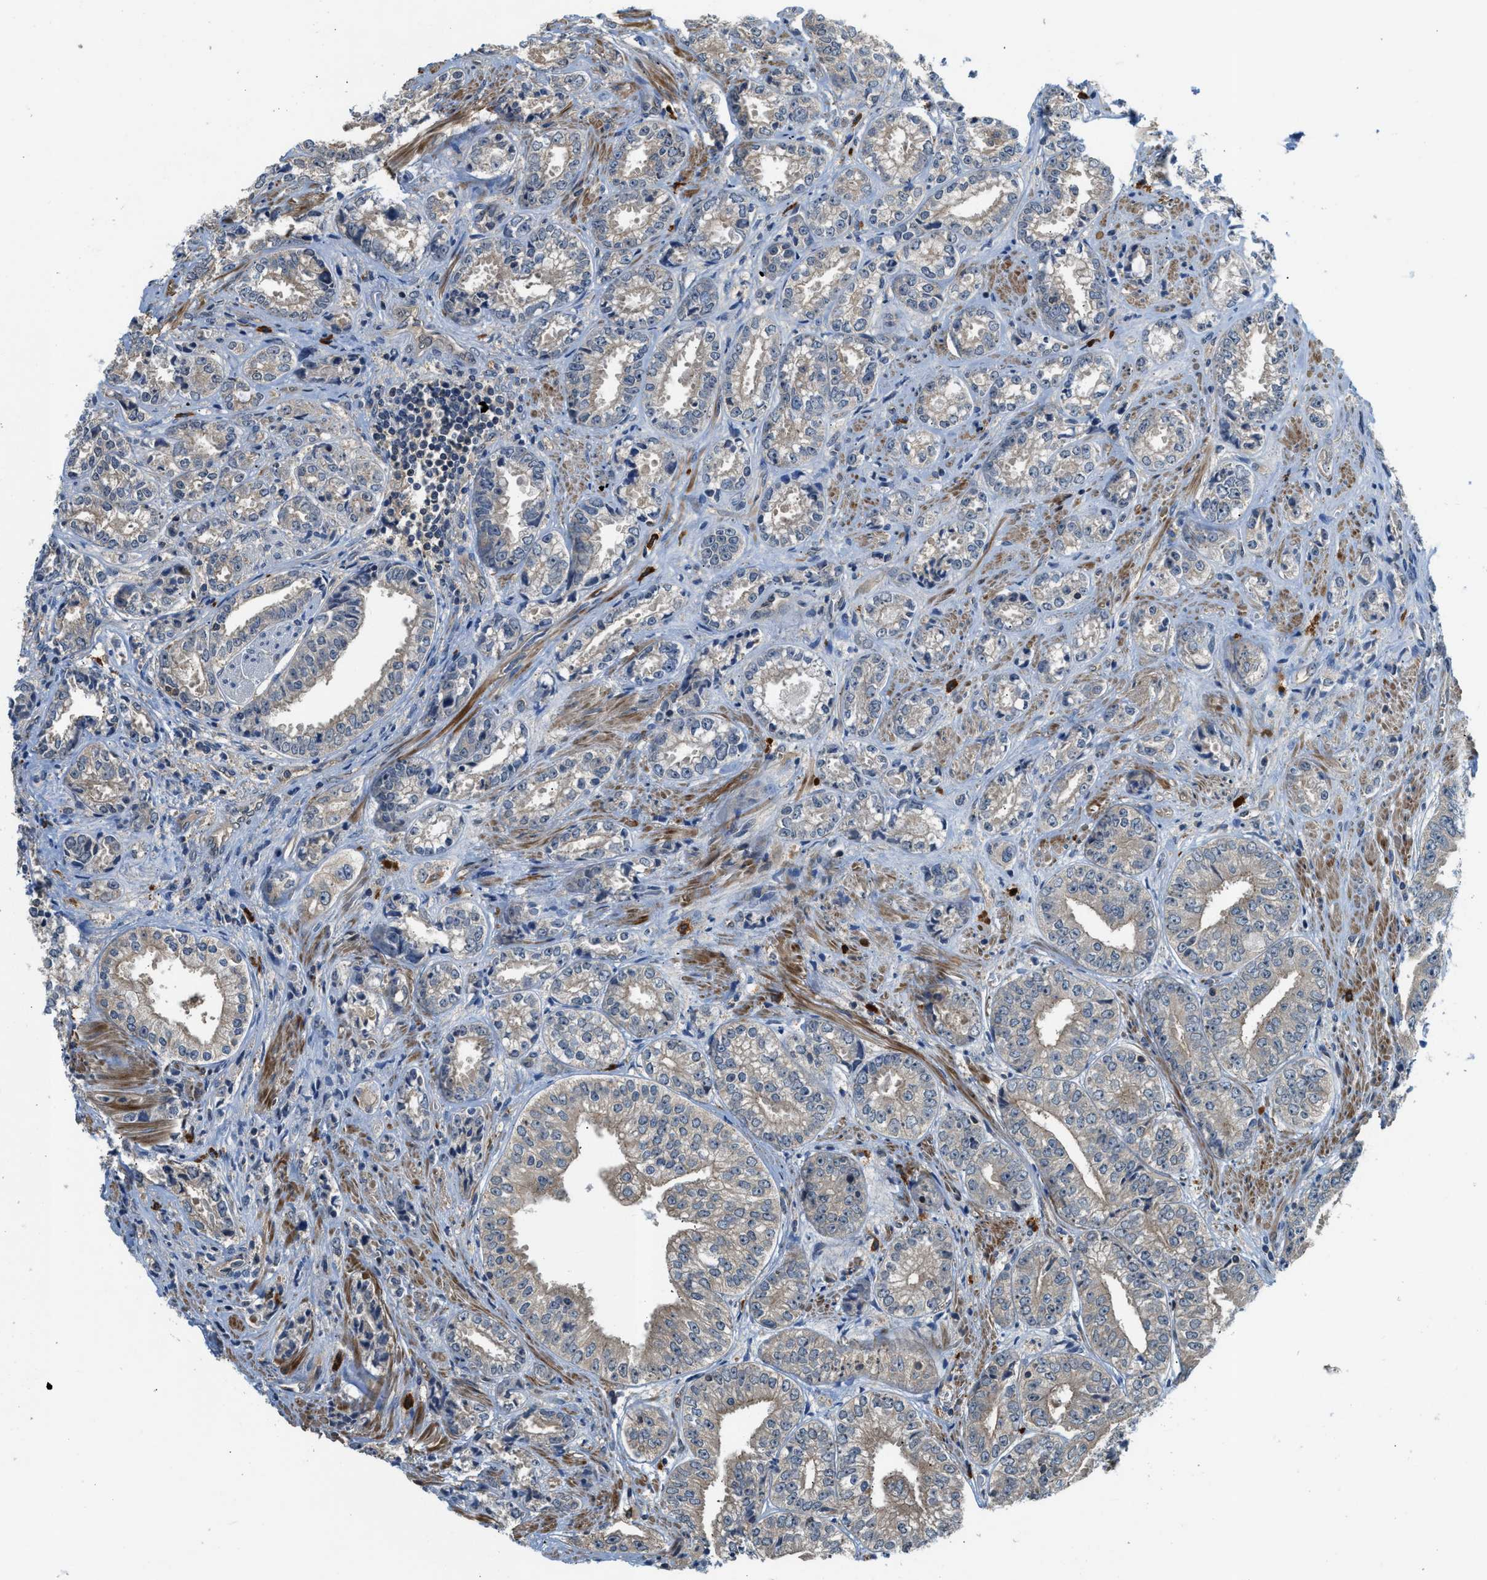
{"staining": {"intensity": "weak", "quantity": "<25%", "location": "cytoplasmic/membranous"}, "tissue": "prostate cancer", "cell_type": "Tumor cells", "image_type": "cancer", "snomed": [{"axis": "morphology", "description": "Adenocarcinoma, High grade"}, {"axis": "topography", "description": "Prostate"}], "caption": "This is an immunohistochemistry (IHC) image of prostate cancer (adenocarcinoma (high-grade)). There is no expression in tumor cells.", "gene": "CBLB", "patient": {"sex": "male", "age": 61}}